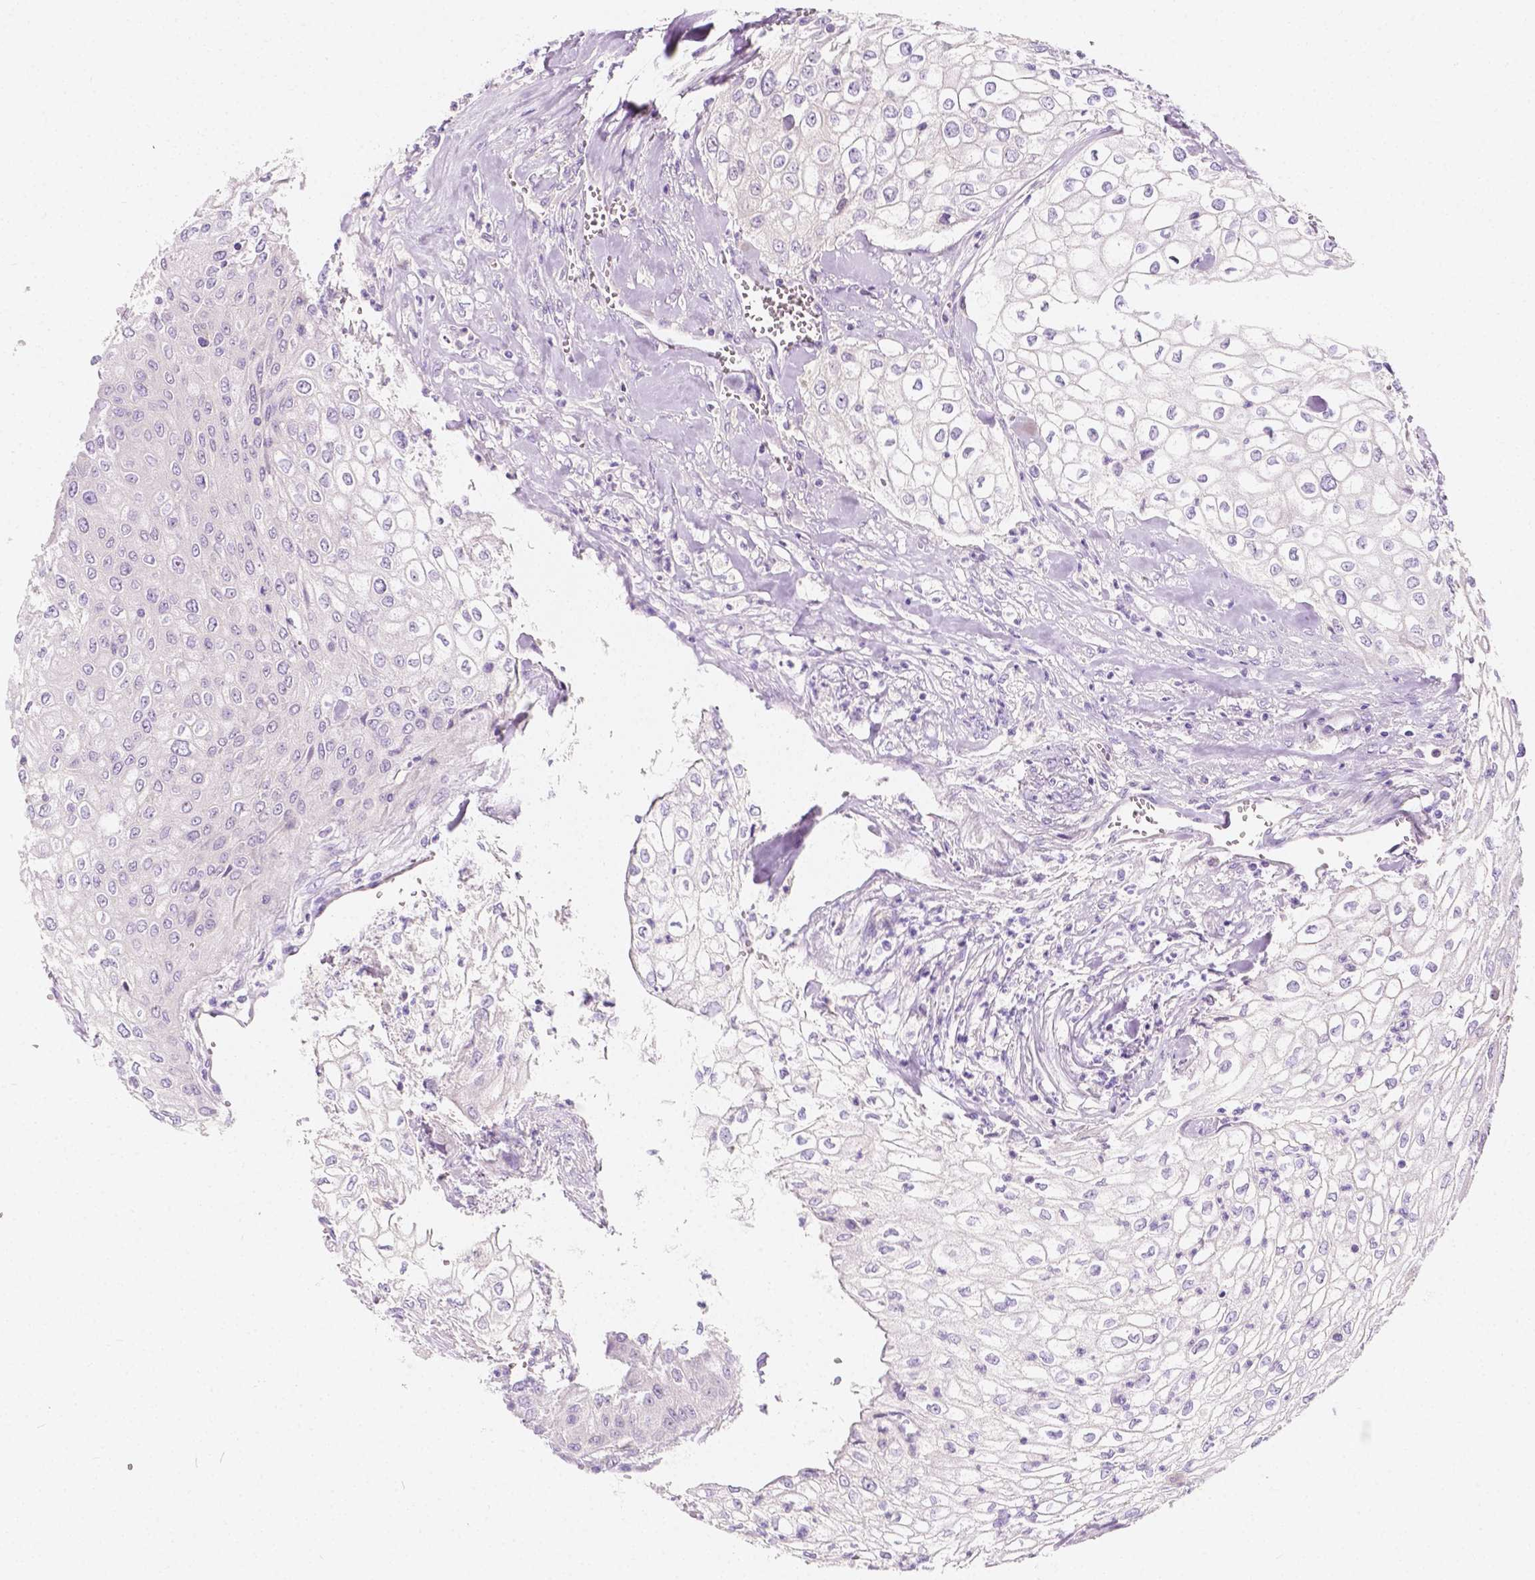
{"staining": {"intensity": "negative", "quantity": "none", "location": "none"}, "tissue": "urothelial cancer", "cell_type": "Tumor cells", "image_type": "cancer", "snomed": [{"axis": "morphology", "description": "Urothelial carcinoma, High grade"}, {"axis": "topography", "description": "Urinary bladder"}], "caption": "Human high-grade urothelial carcinoma stained for a protein using IHC shows no positivity in tumor cells.", "gene": "SIRT2", "patient": {"sex": "male", "age": 62}}